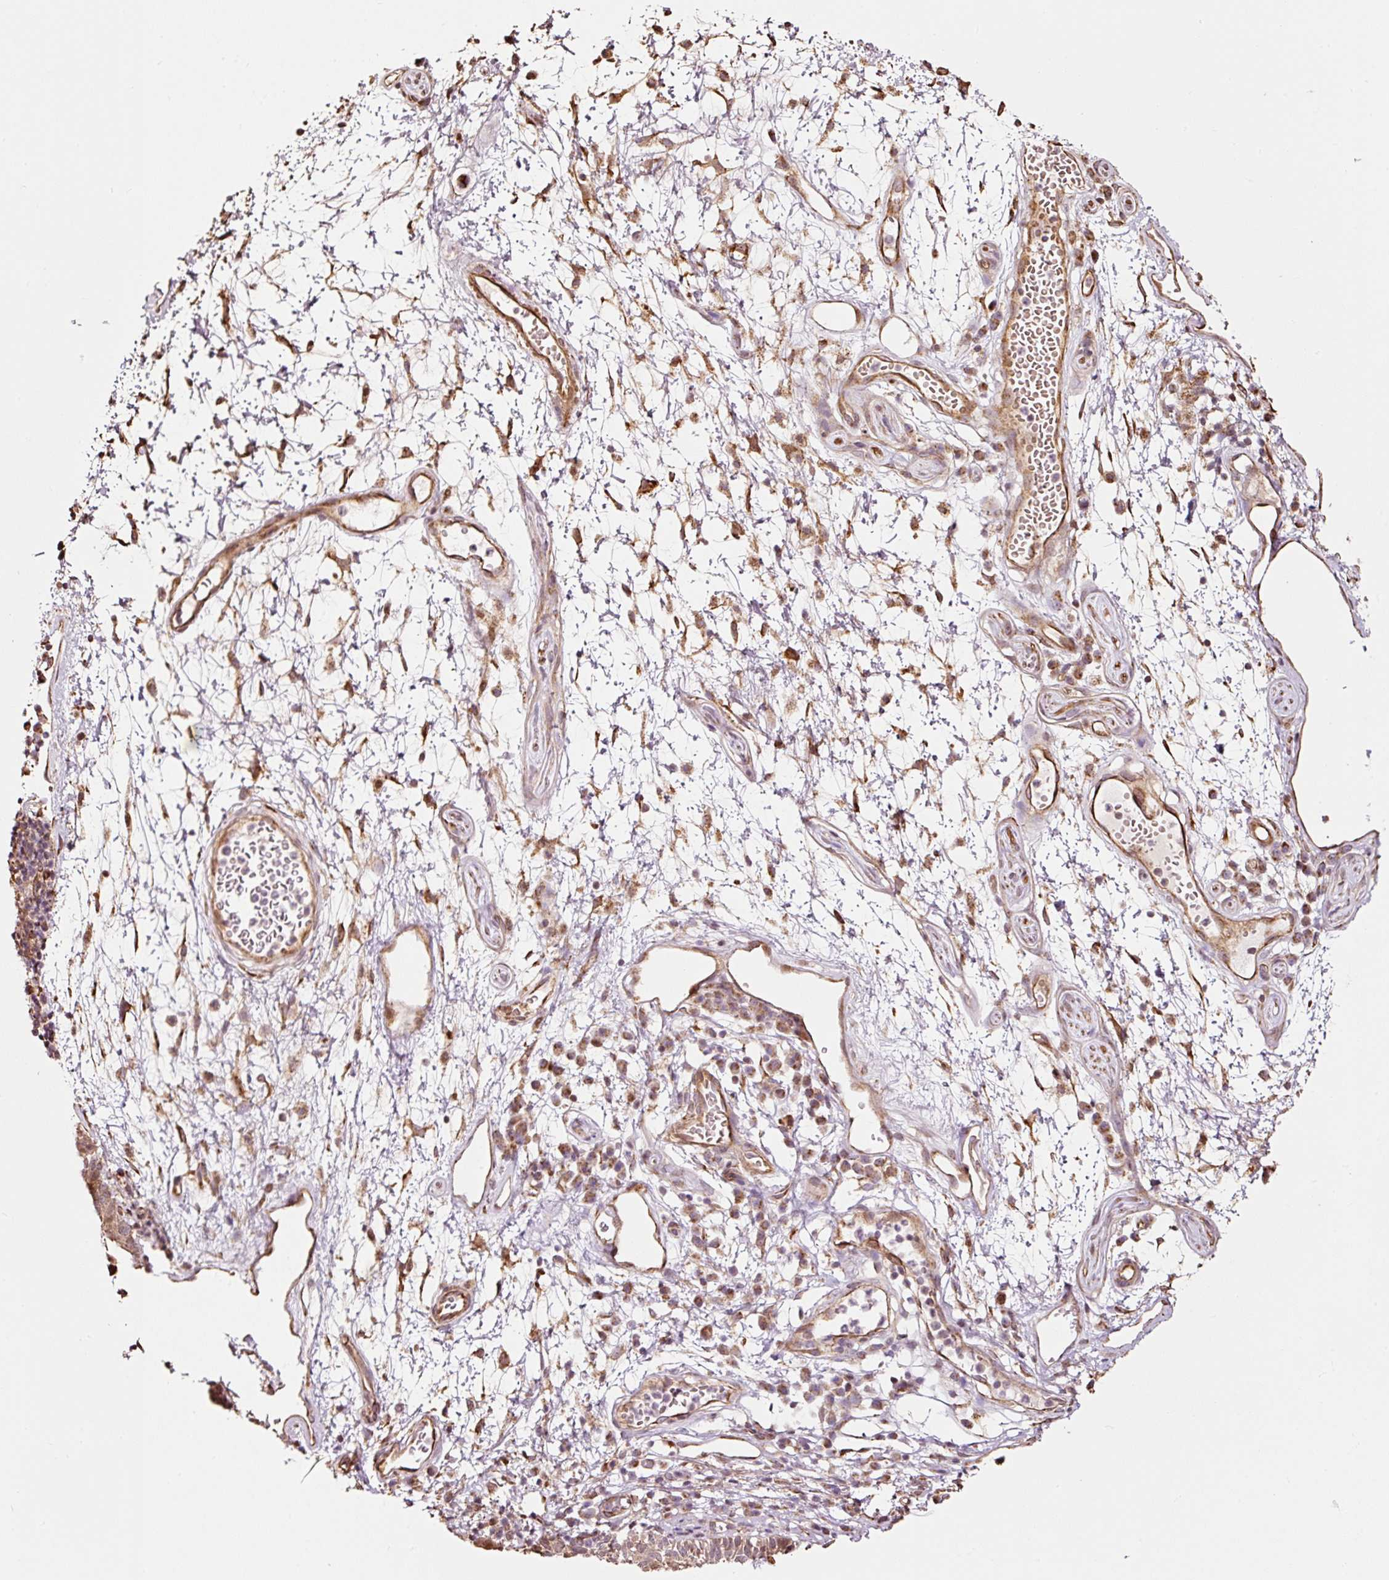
{"staining": {"intensity": "strong", "quantity": "25%-75%", "location": "cytoplasmic/membranous"}, "tissue": "nasopharynx", "cell_type": "Respiratory epithelial cells", "image_type": "normal", "snomed": [{"axis": "morphology", "description": "Normal tissue, NOS"}, {"axis": "topography", "description": "Lymph node"}, {"axis": "topography", "description": "Cartilage tissue"}, {"axis": "topography", "description": "Nasopharynx"}], "caption": "Unremarkable nasopharynx was stained to show a protein in brown. There is high levels of strong cytoplasmic/membranous staining in about 25%-75% of respiratory epithelial cells. The protein is shown in brown color, while the nuclei are stained blue.", "gene": "ETF1", "patient": {"sex": "male", "age": 63}}